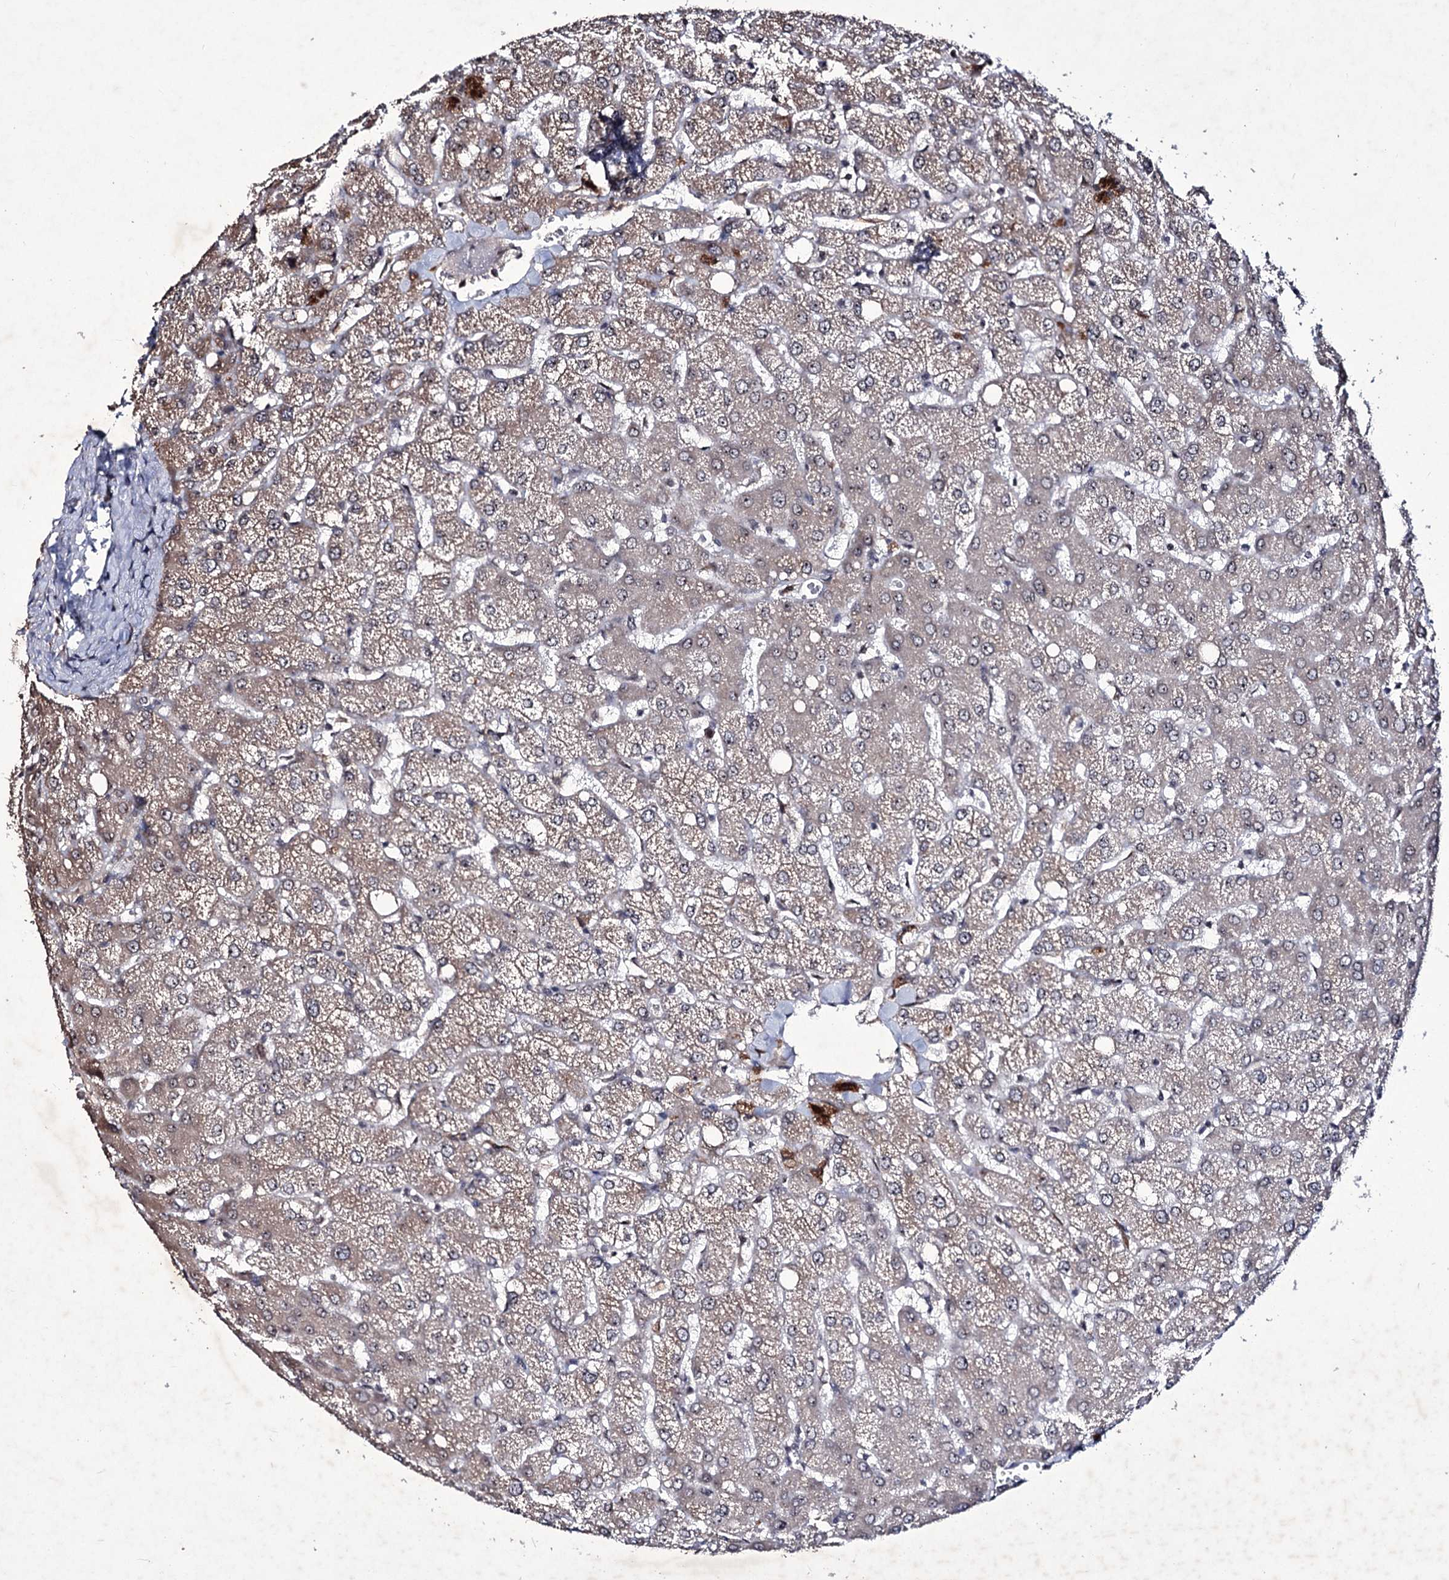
{"staining": {"intensity": "negative", "quantity": "none", "location": "none"}, "tissue": "liver", "cell_type": "Cholangiocytes", "image_type": "normal", "snomed": [{"axis": "morphology", "description": "Normal tissue, NOS"}, {"axis": "topography", "description": "Liver"}], "caption": "Normal liver was stained to show a protein in brown. There is no significant positivity in cholangiocytes.", "gene": "VGLL4", "patient": {"sex": "female", "age": 54}}